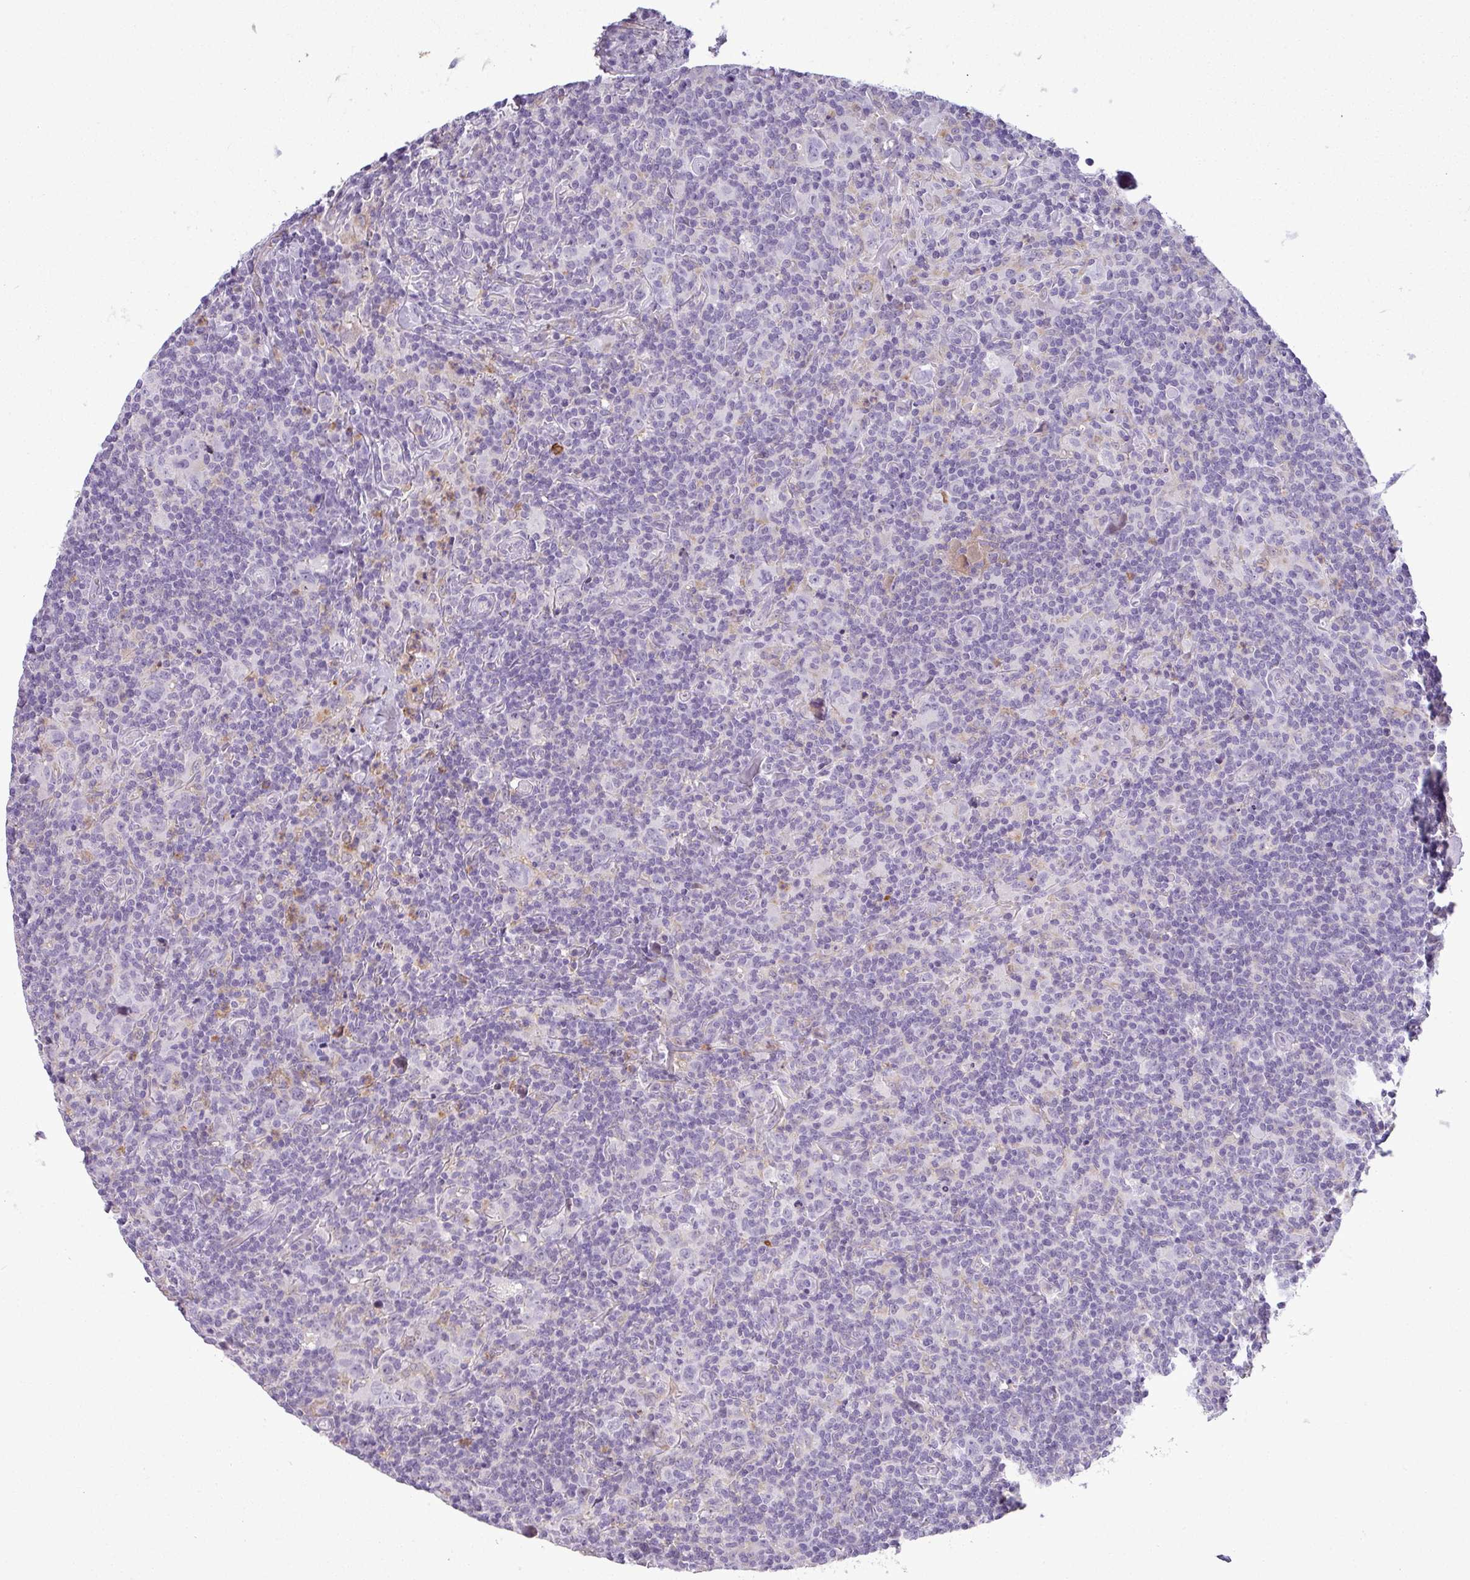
{"staining": {"intensity": "negative", "quantity": "none", "location": "none"}, "tissue": "lymphoma", "cell_type": "Tumor cells", "image_type": "cancer", "snomed": [{"axis": "morphology", "description": "Hodgkin's disease, NOS"}, {"axis": "topography", "description": "Lymph node"}], "caption": "DAB (3,3'-diaminobenzidine) immunohistochemical staining of lymphoma shows no significant expression in tumor cells.", "gene": "C4B", "patient": {"sex": "female", "age": 18}}